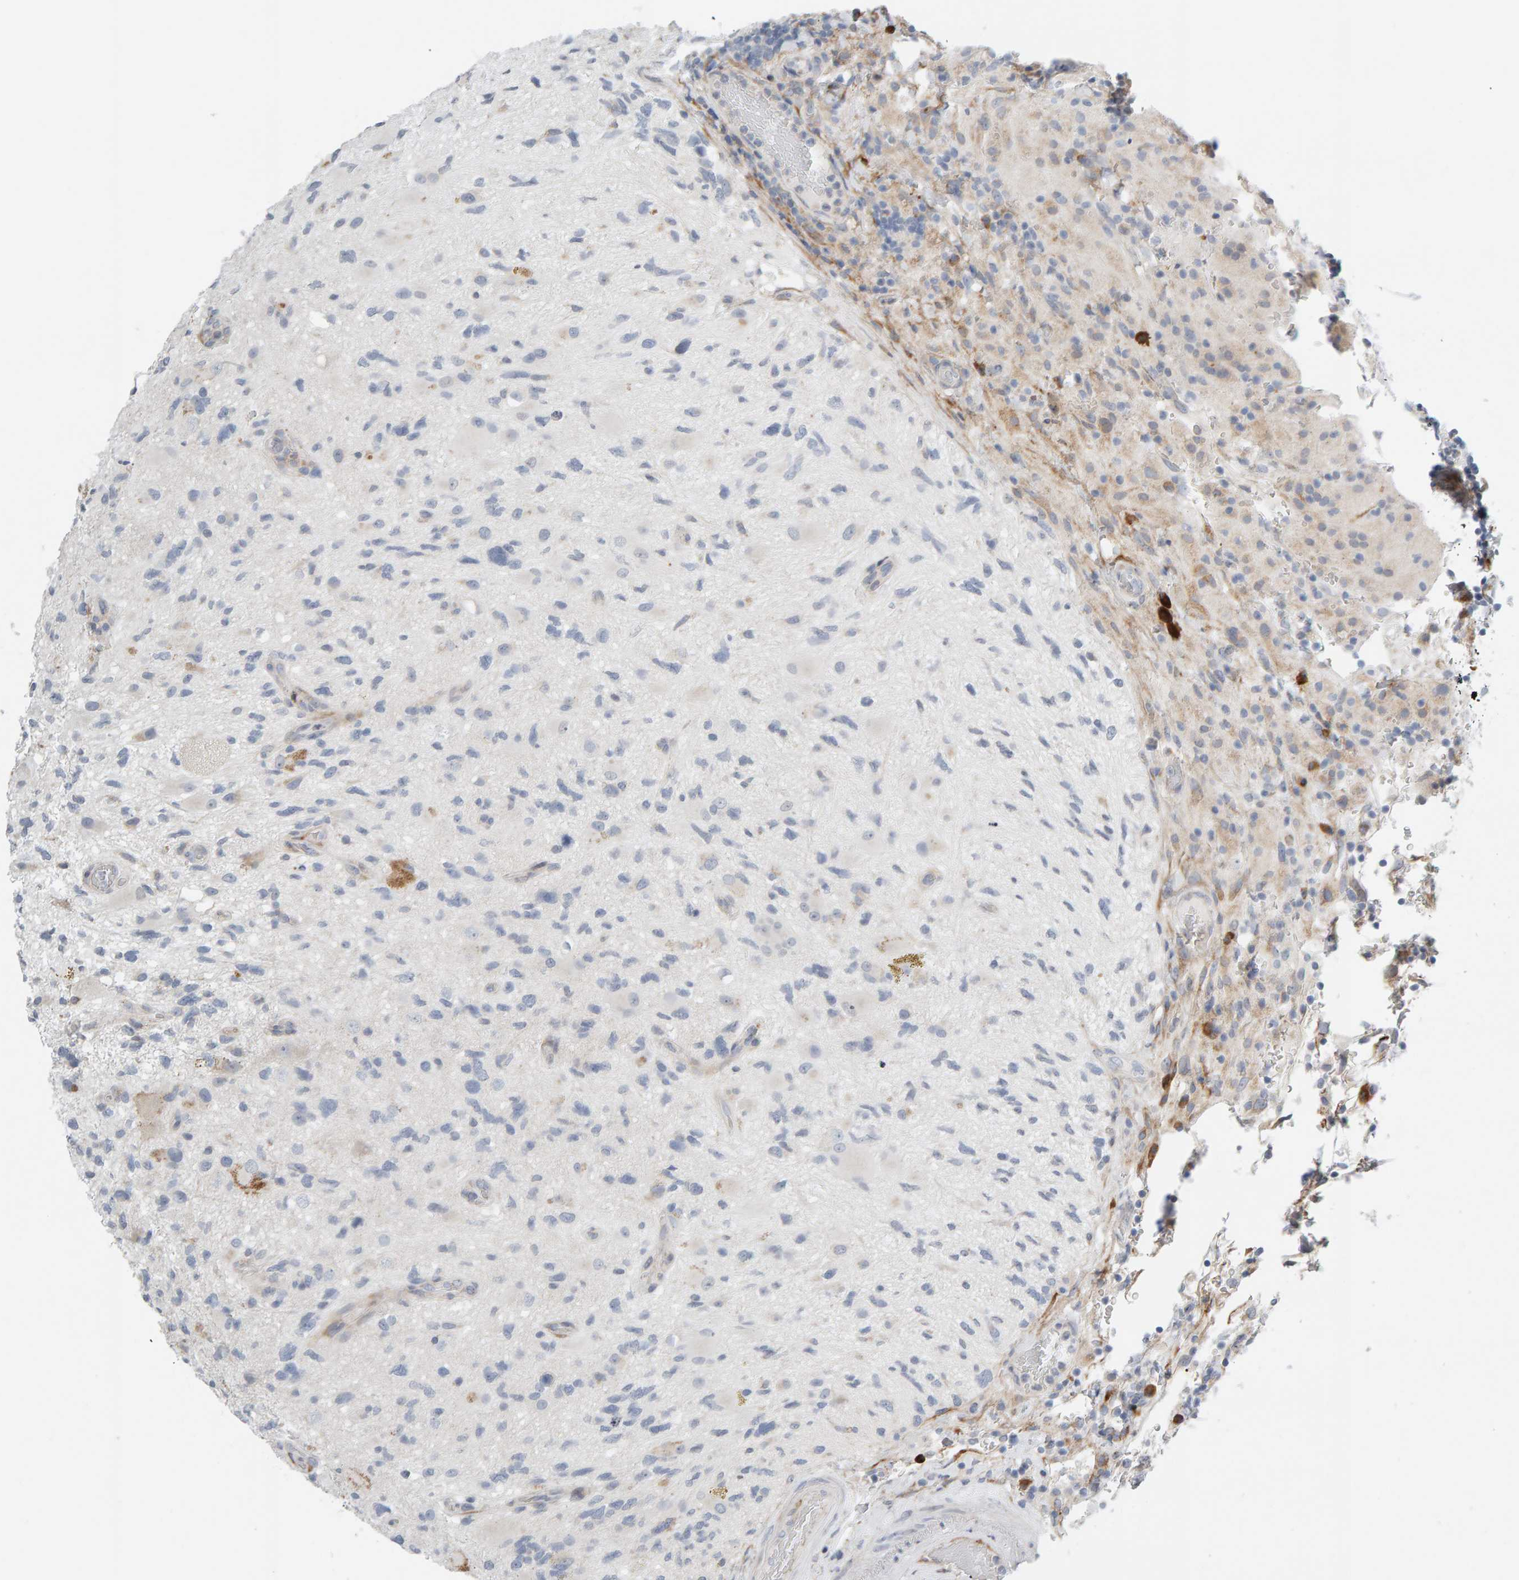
{"staining": {"intensity": "negative", "quantity": "none", "location": "none"}, "tissue": "glioma", "cell_type": "Tumor cells", "image_type": "cancer", "snomed": [{"axis": "morphology", "description": "Glioma, malignant, High grade"}, {"axis": "topography", "description": "Brain"}], "caption": "An immunohistochemistry (IHC) histopathology image of high-grade glioma (malignant) is shown. There is no staining in tumor cells of high-grade glioma (malignant). Brightfield microscopy of immunohistochemistry stained with DAB (brown) and hematoxylin (blue), captured at high magnification.", "gene": "ENGASE", "patient": {"sex": "male", "age": 33}}